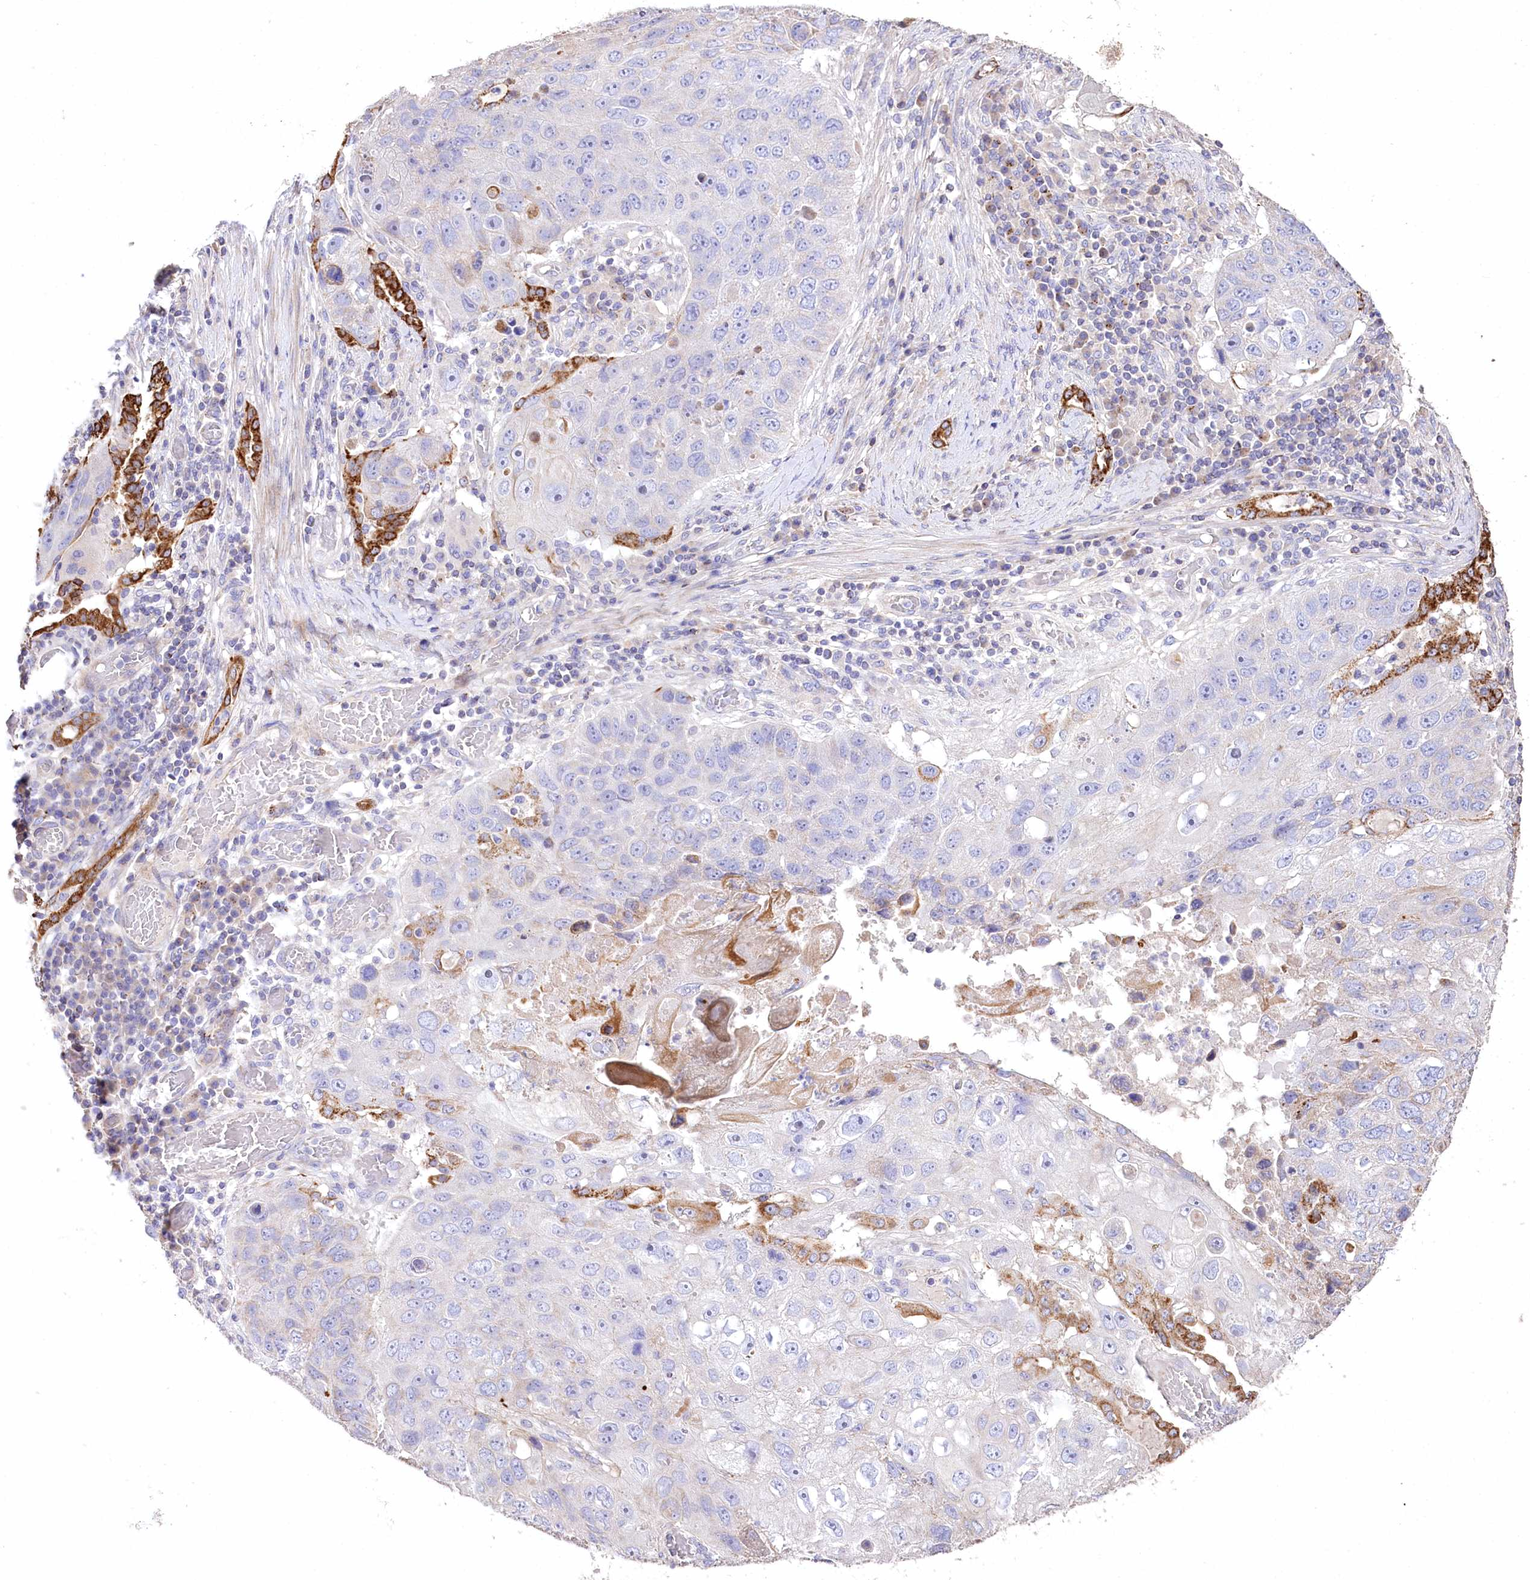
{"staining": {"intensity": "moderate", "quantity": "<25%", "location": "cytoplasmic/membranous"}, "tissue": "lung cancer", "cell_type": "Tumor cells", "image_type": "cancer", "snomed": [{"axis": "morphology", "description": "Squamous cell carcinoma, NOS"}, {"axis": "topography", "description": "Lung"}], "caption": "Lung squamous cell carcinoma stained with immunohistochemistry displays moderate cytoplasmic/membranous staining in about <25% of tumor cells.", "gene": "PTER", "patient": {"sex": "male", "age": 61}}